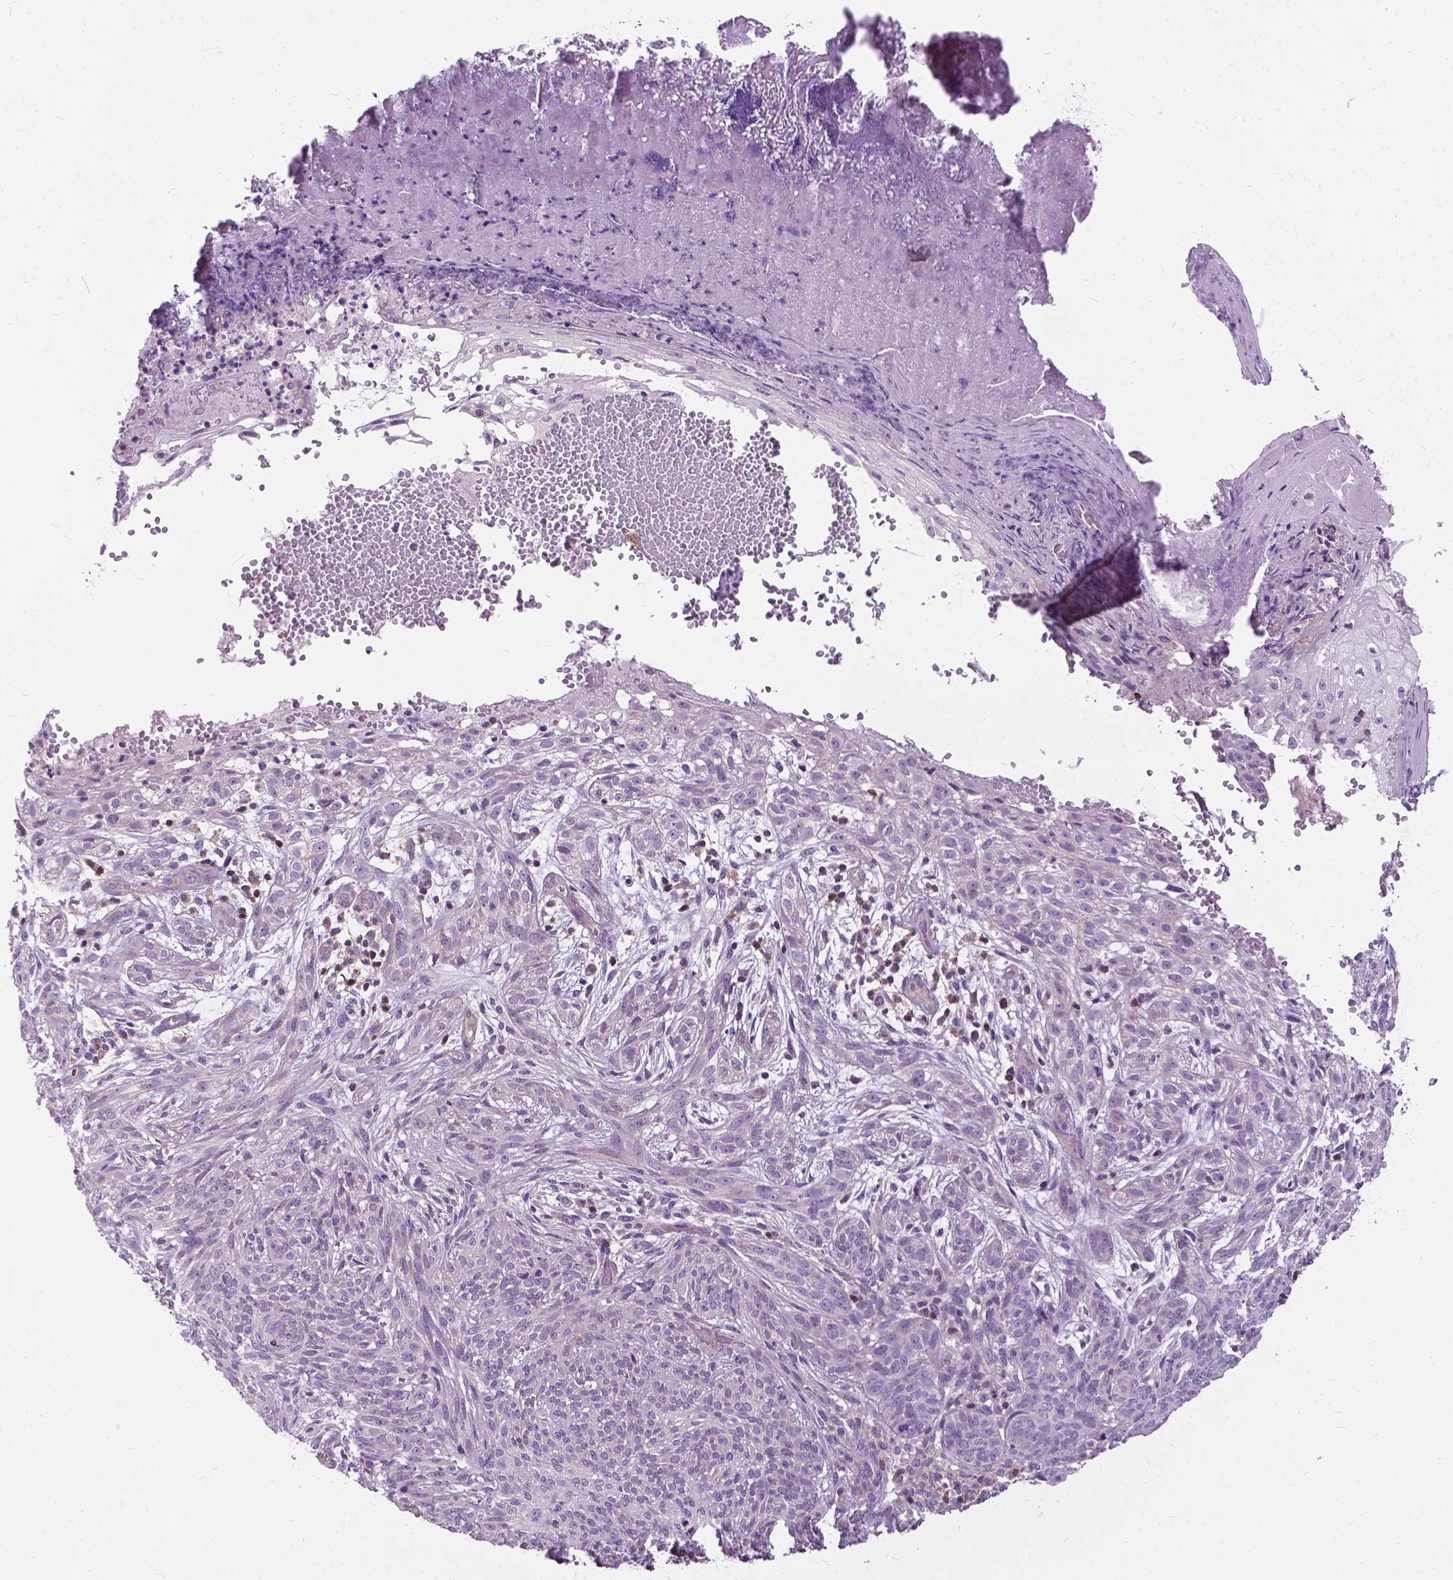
{"staining": {"intensity": "negative", "quantity": "none", "location": "none"}, "tissue": "skin cancer", "cell_type": "Tumor cells", "image_type": "cancer", "snomed": [{"axis": "morphology", "description": "Basal cell carcinoma"}, {"axis": "topography", "description": "Skin"}], "caption": "Immunohistochemistry histopathology image of neoplastic tissue: skin cancer (basal cell carcinoma) stained with DAB (3,3'-diaminobenzidine) demonstrates no significant protein expression in tumor cells.", "gene": "JAK3", "patient": {"sex": "male", "age": 84}}